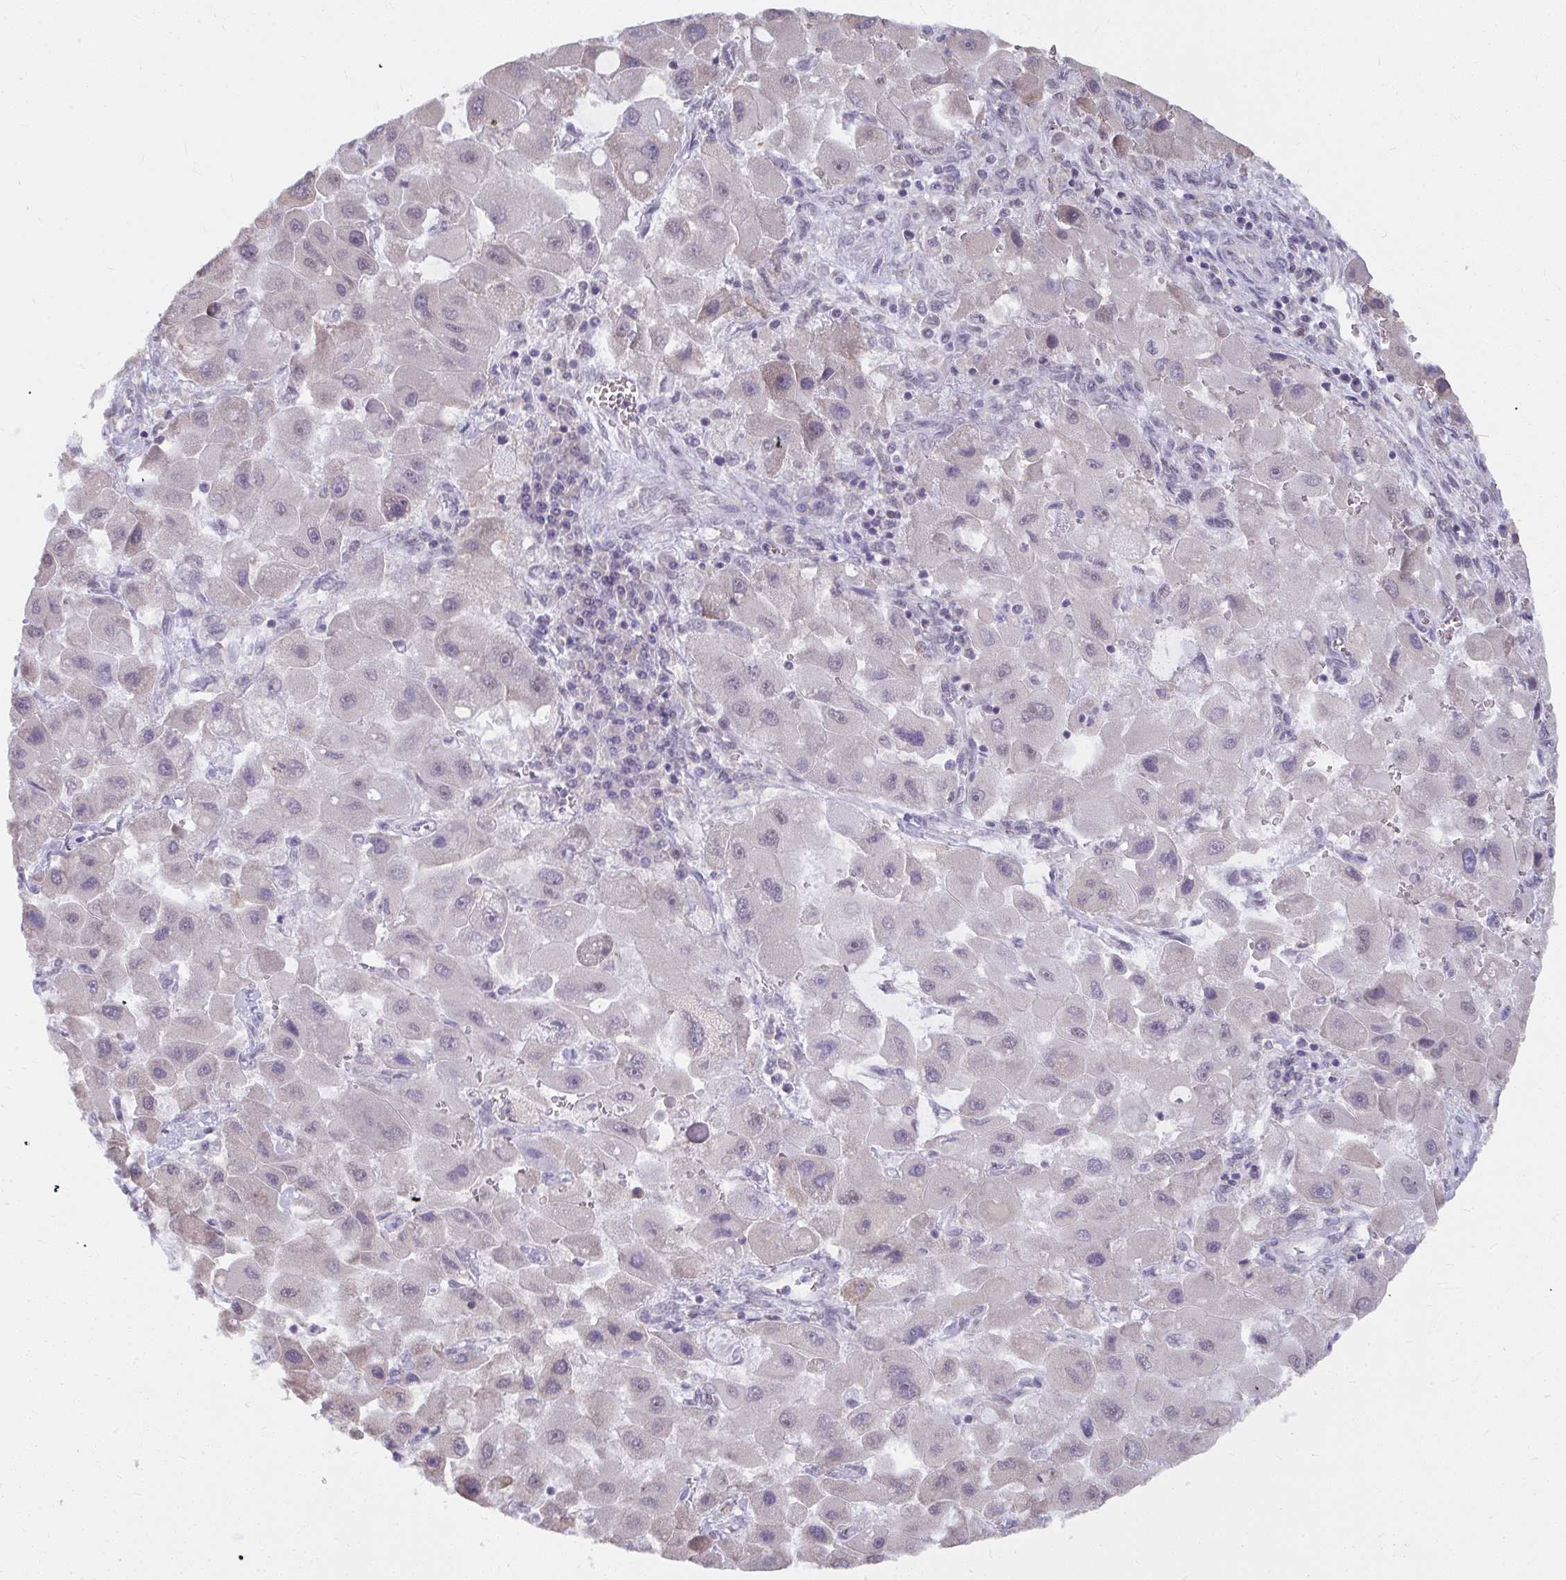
{"staining": {"intensity": "negative", "quantity": "none", "location": "none"}, "tissue": "liver cancer", "cell_type": "Tumor cells", "image_type": "cancer", "snomed": [{"axis": "morphology", "description": "Carcinoma, Hepatocellular, NOS"}, {"axis": "topography", "description": "Liver"}], "caption": "There is no significant positivity in tumor cells of hepatocellular carcinoma (liver).", "gene": "NMNAT1", "patient": {"sex": "male", "age": 24}}